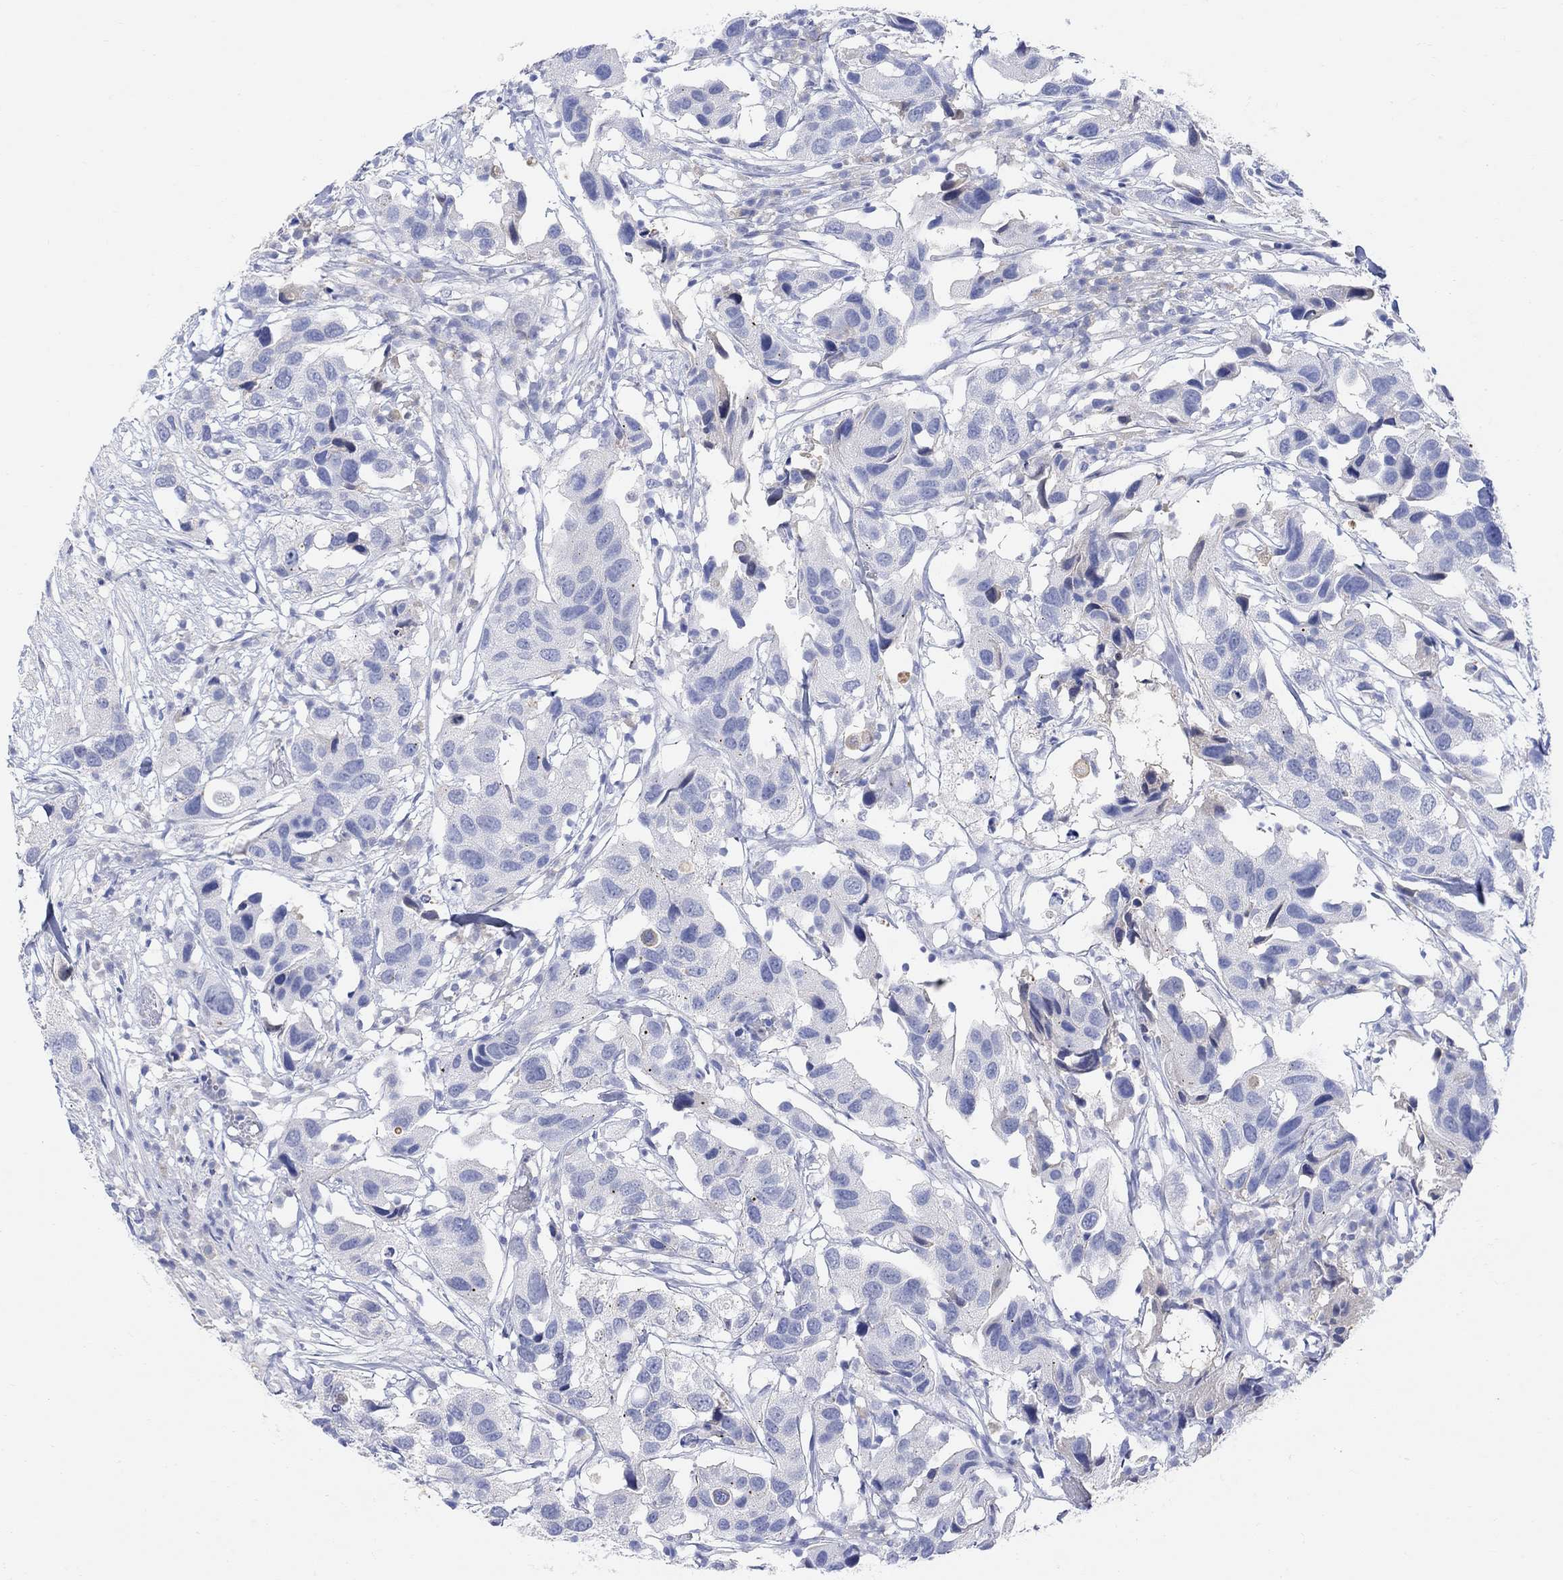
{"staining": {"intensity": "negative", "quantity": "none", "location": "none"}, "tissue": "urothelial cancer", "cell_type": "Tumor cells", "image_type": "cancer", "snomed": [{"axis": "morphology", "description": "Urothelial carcinoma, High grade"}, {"axis": "topography", "description": "Urinary bladder"}], "caption": "IHC photomicrograph of neoplastic tissue: human urothelial cancer stained with DAB displays no significant protein staining in tumor cells. (DAB (3,3'-diaminobenzidine) immunohistochemistry (IHC), high magnification).", "gene": "TYR", "patient": {"sex": "male", "age": 79}}